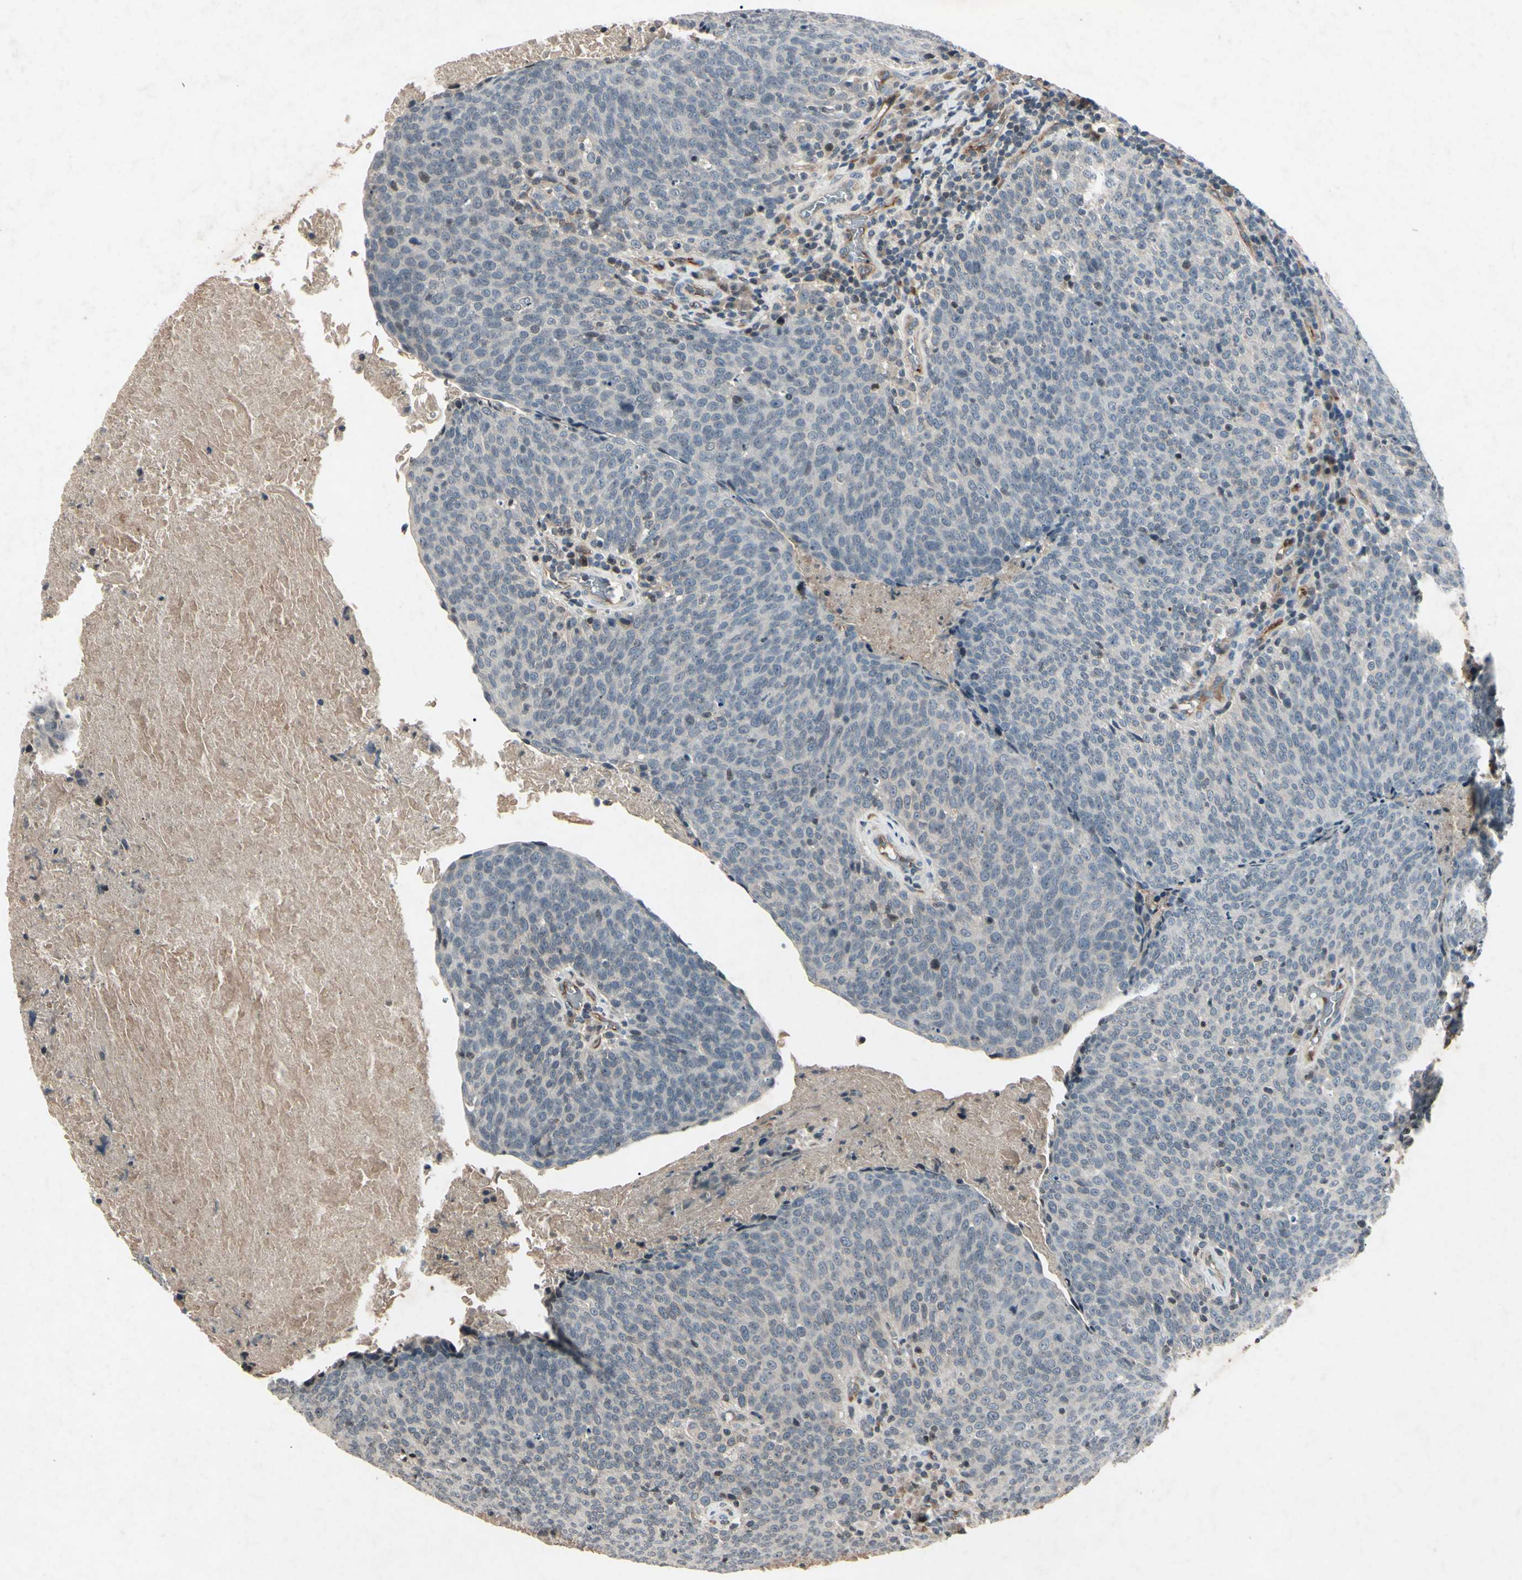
{"staining": {"intensity": "negative", "quantity": "none", "location": "none"}, "tissue": "head and neck cancer", "cell_type": "Tumor cells", "image_type": "cancer", "snomed": [{"axis": "morphology", "description": "Squamous cell carcinoma, NOS"}, {"axis": "morphology", "description": "Squamous cell carcinoma, metastatic, NOS"}, {"axis": "topography", "description": "Lymph node"}, {"axis": "topography", "description": "Head-Neck"}], "caption": "Tumor cells show no significant protein positivity in head and neck cancer (metastatic squamous cell carcinoma).", "gene": "AEBP1", "patient": {"sex": "male", "age": 62}}